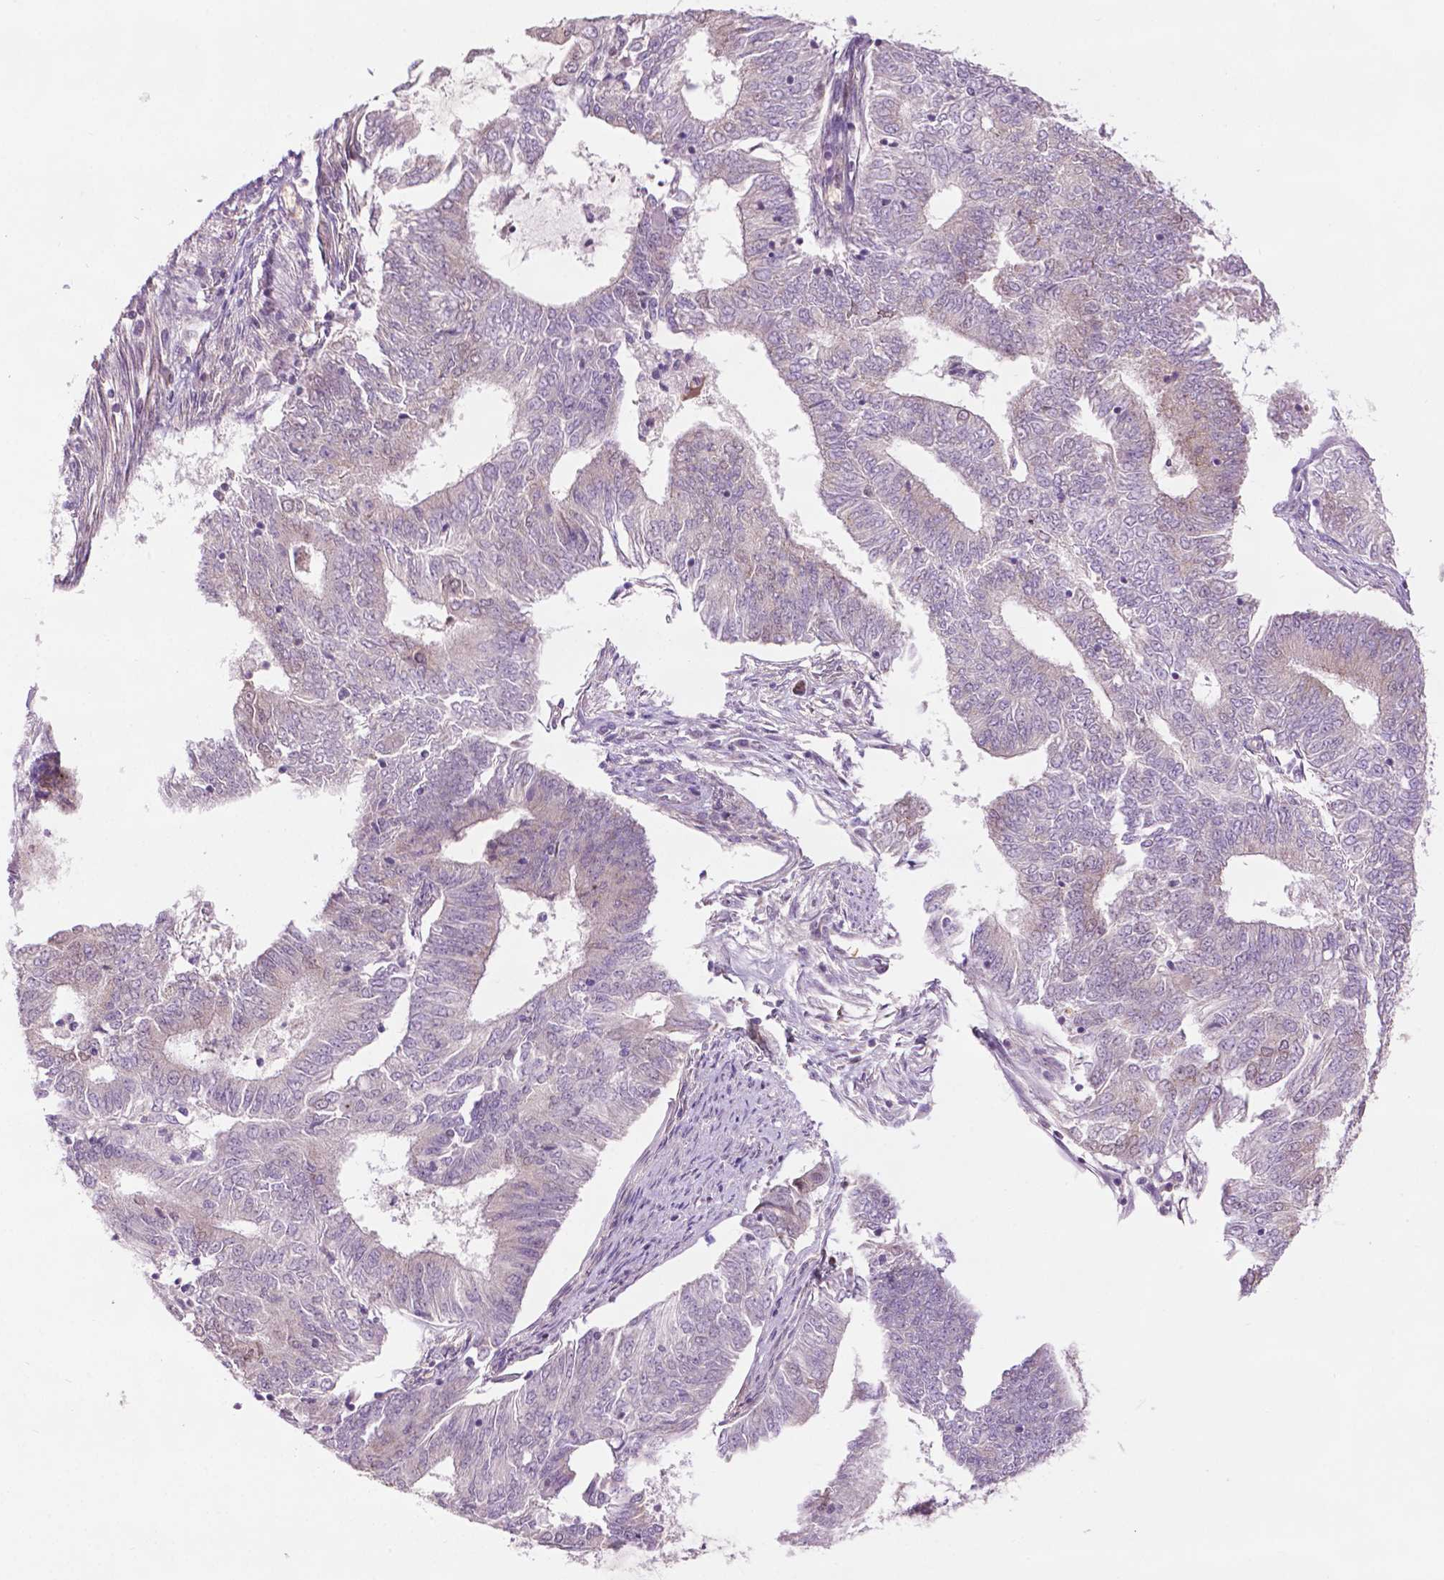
{"staining": {"intensity": "weak", "quantity": "<25%", "location": "nuclear"}, "tissue": "endometrial cancer", "cell_type": "Tumor cells", "image_type": "cancer", "snomed": [{"axis": "morphology", "description": "Adenocarcinoma, NOS"}, {"axis": "topography", "description": "Endometrium"}], "caption": "Immunohistochemical staining of human adenocarcinoma (endometrial) shows no significant staining in tumor cells.", "gene": "ZNF41", "patient": {"sex": "female", "age": 62}}